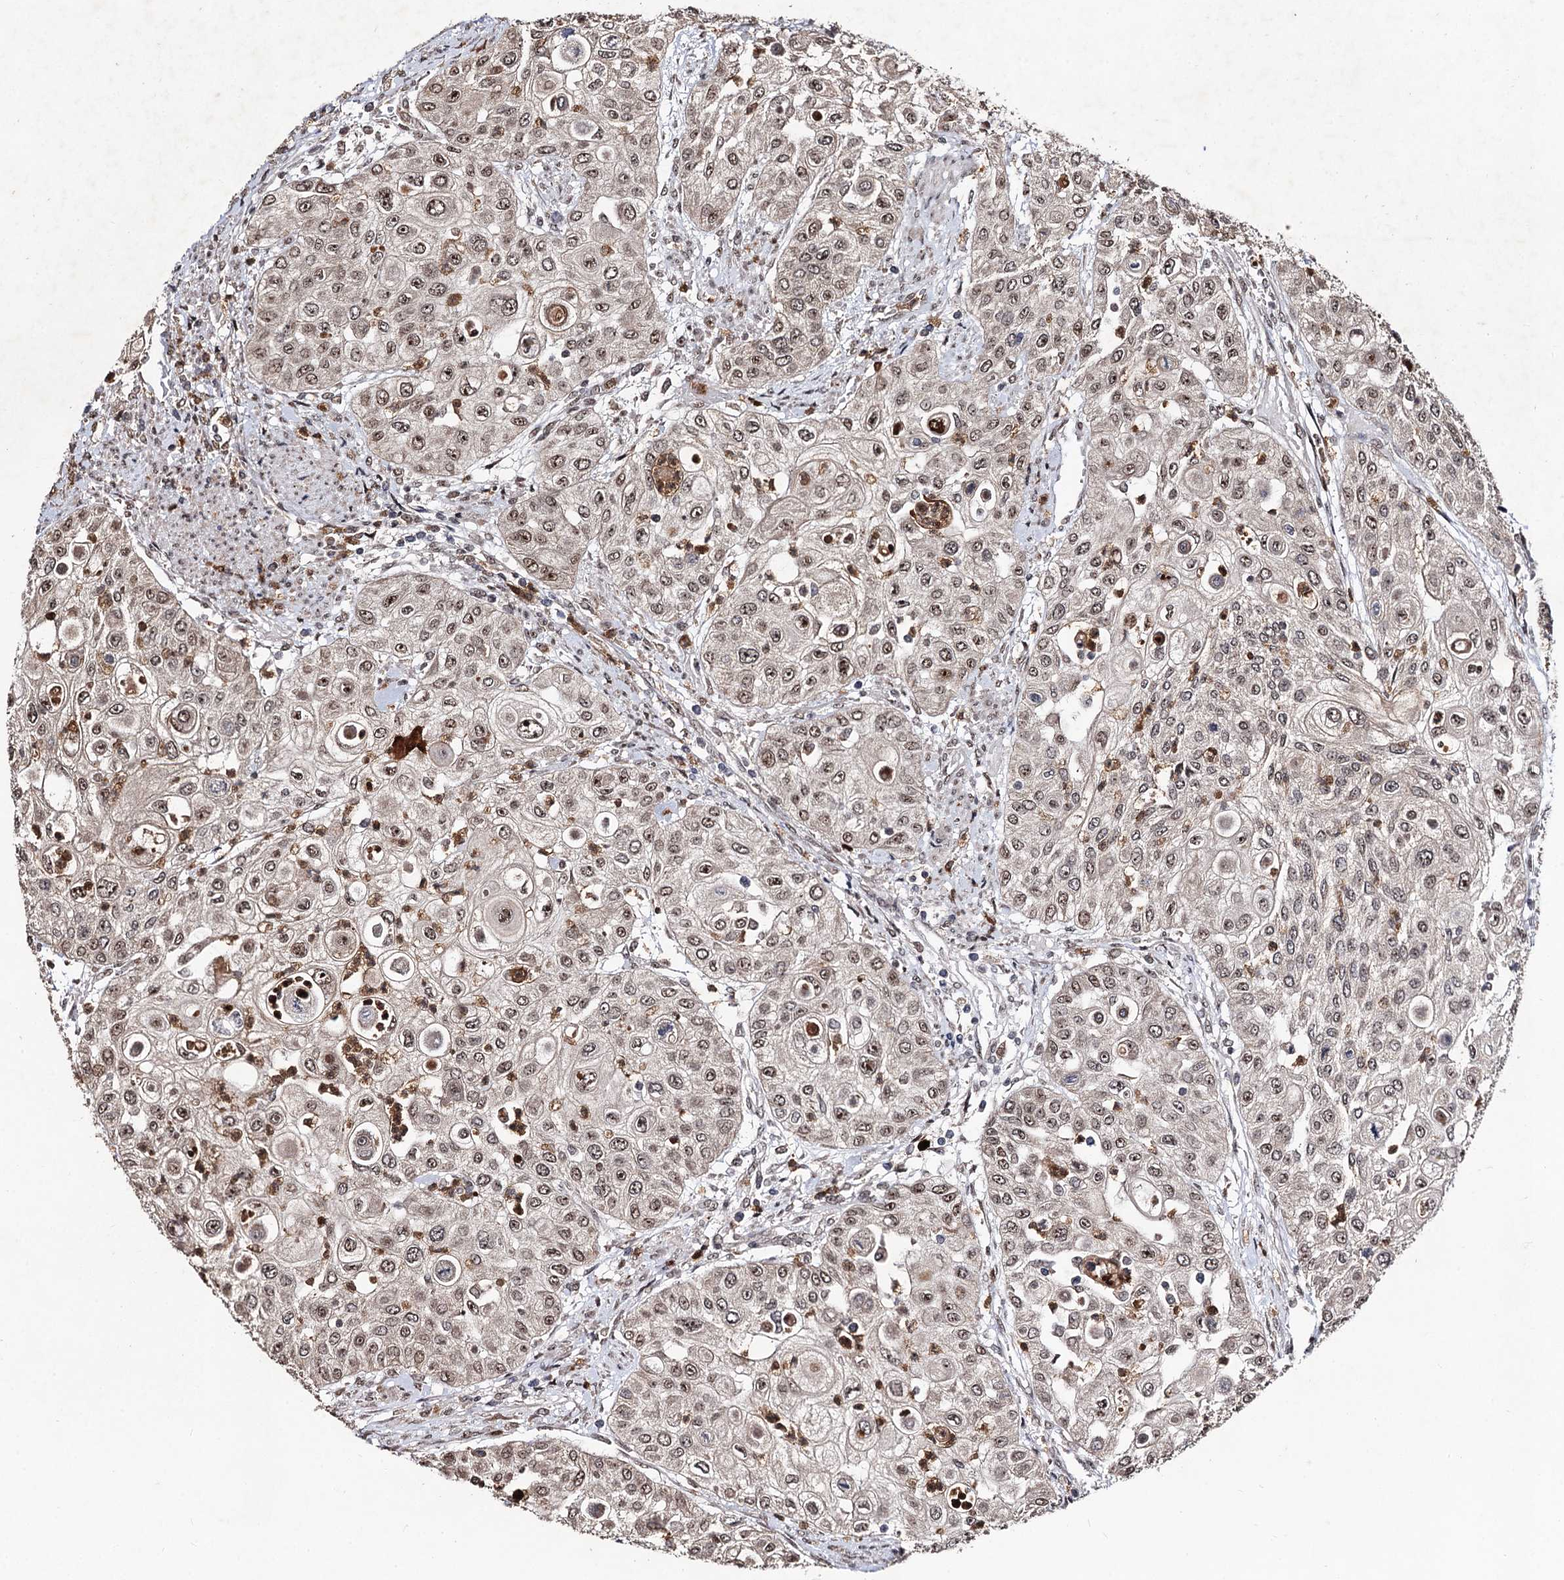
{"staining": {"intensity": "moderate", "quantity": ">75%", "location": "nuclear"}, "tissue": "urothelial cancer", "cell_type": "Tumor cells", "image_type": "cancer", "snomed": [{"axis": "morphology", "description": "Urothelial carcinoma, High grade"}, {"axis": "topography", "description": "Urinary bladder"}], "caption": "High-grade urothelial carcinoma stained with DAB (3,3'-diaminobenzidine) IHC demonstrates medium levels of moderate nuclear staining in approximately >75% of tumor cells.", "gene": "SFSWAP", "patient": {"sex": "female", "age": 79}}